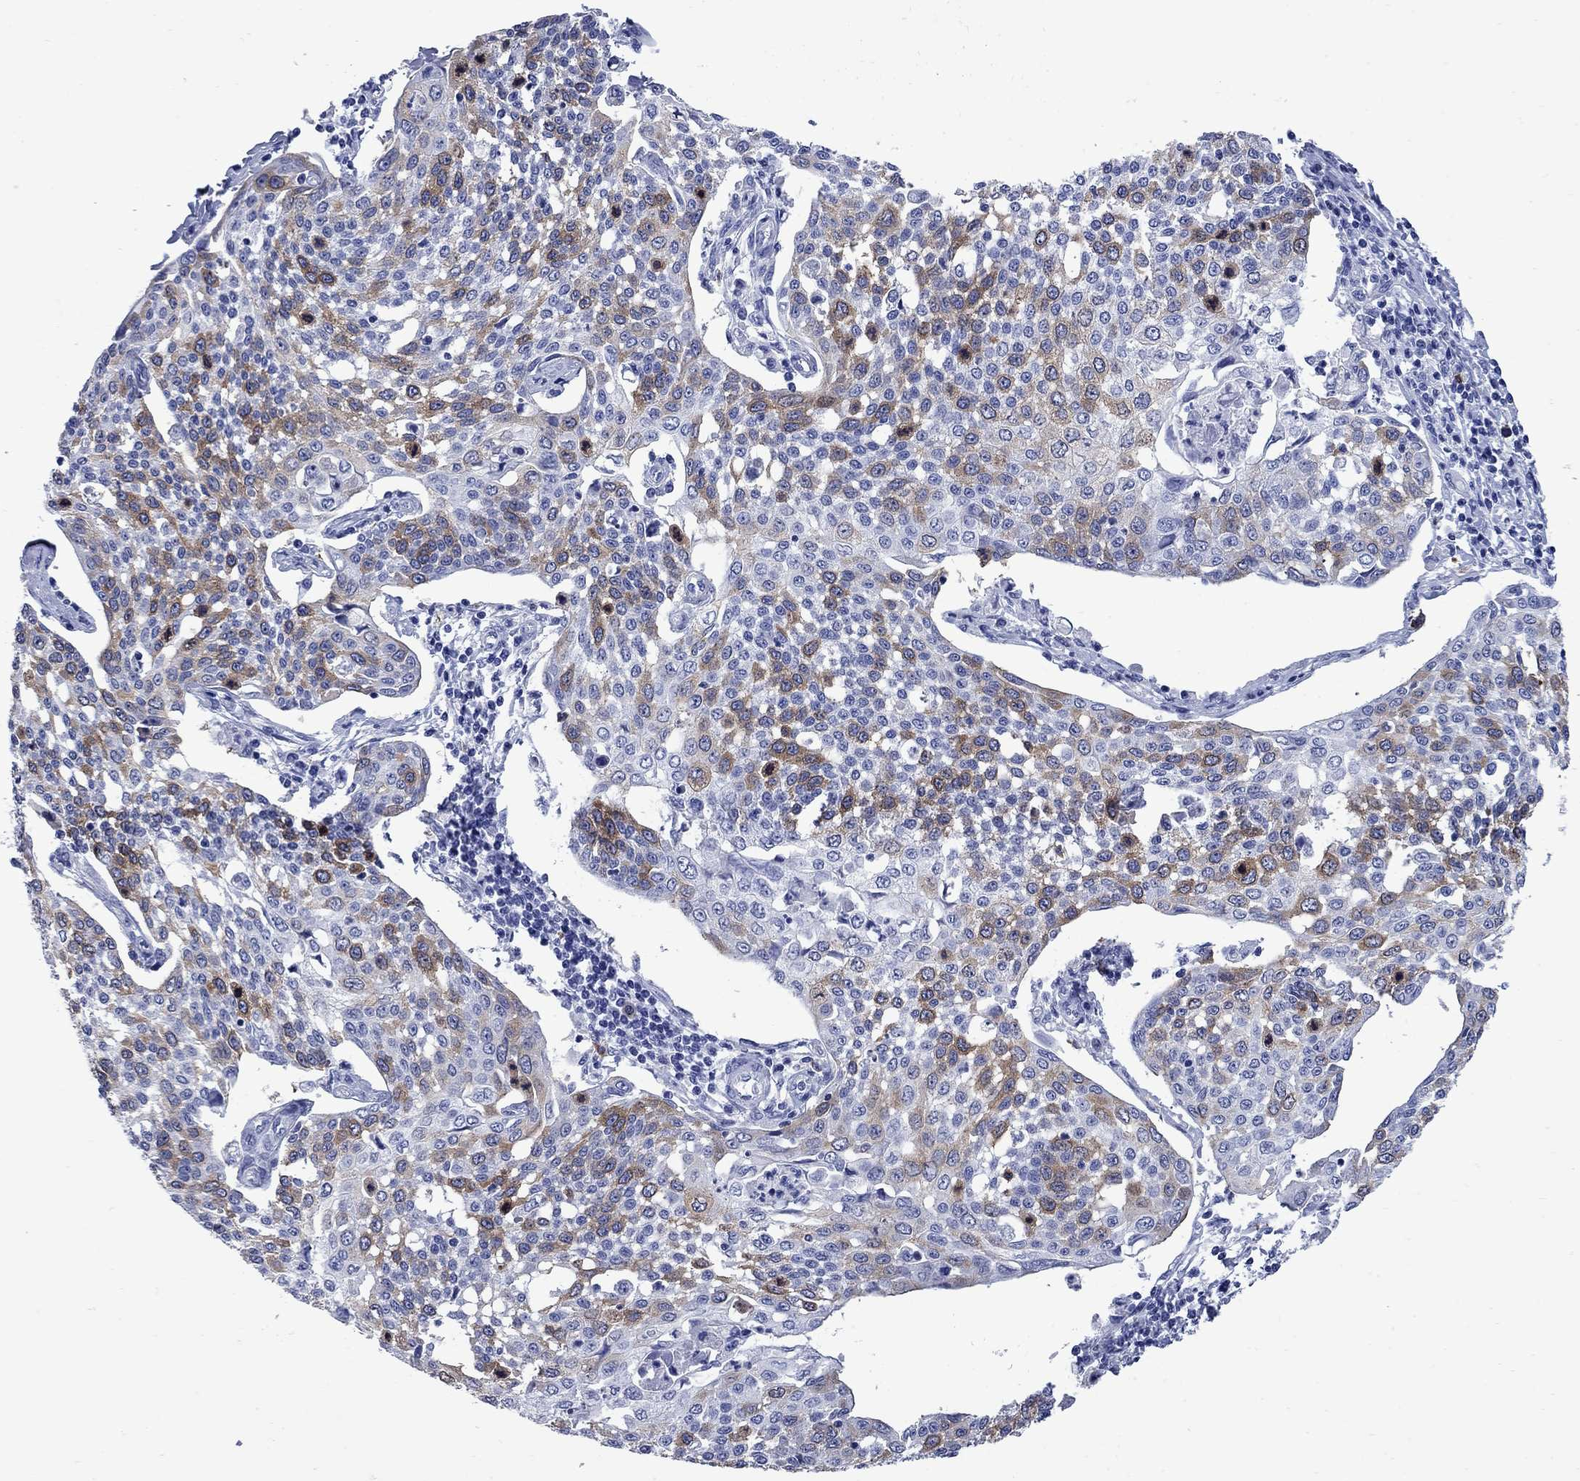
{"staining": {"intensity": "moderate", "quantity": "25%-75%", "location": "cytoplasmic/membranous"}, "tissue": "cervical cancer", "cell_type": "Tumor cells", "image_type": "cancer", "snomed": [{"axis": "morphology", "description": "Squamous cell carcinoma, NOS"}, {"axis": "topography", "description": "Cervix"}], "caption": "Tumor cells display medium levels of moderate cytoplasmic/membranous positivity in approximately 25%-75% of cells in cervical cancer.", "gene": "TACC3", "patient": {"sex": "female", "age": 34}}